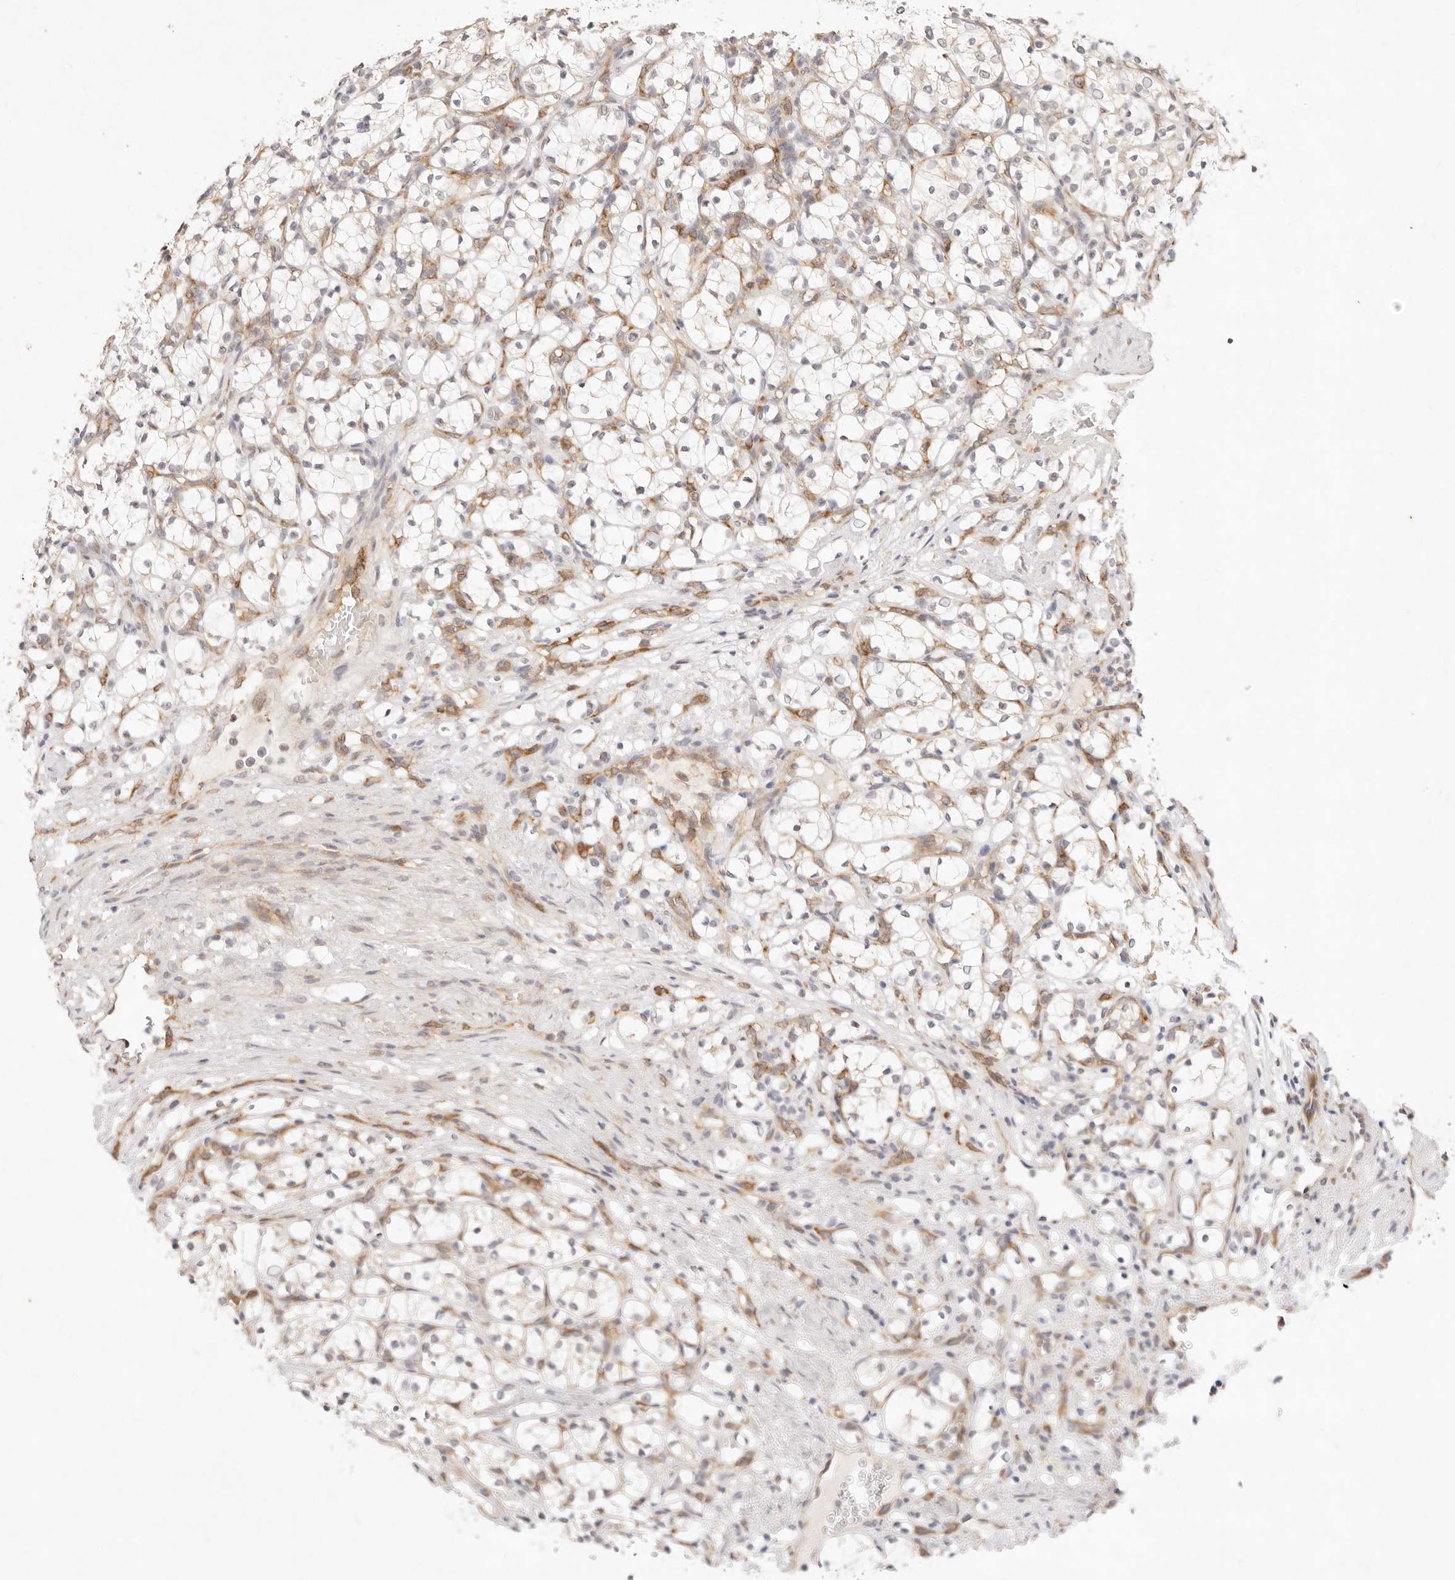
{"staining": {"intensity": "weak", "quantity": "<25%", "location": "cytoplasmic/membranous"}, "tissue": "renal cancer", "cell_type": "Tumor cells", "image_type": "cancer", "snomed": [{"axis": "morphology", "description": "Adenocarcinoma, NOS"}, {"axis": "topography", "description": "Kidney"}], "caption": "High magnification brightfield microscopy of renal cancer (adenocarcinoma) stained with DAB (brown) and counterstained with hematoxylin (blue): tumor cells show no significant expression.", "gene": "GPR156", "patient": {"sex": "female", "age": 69}}